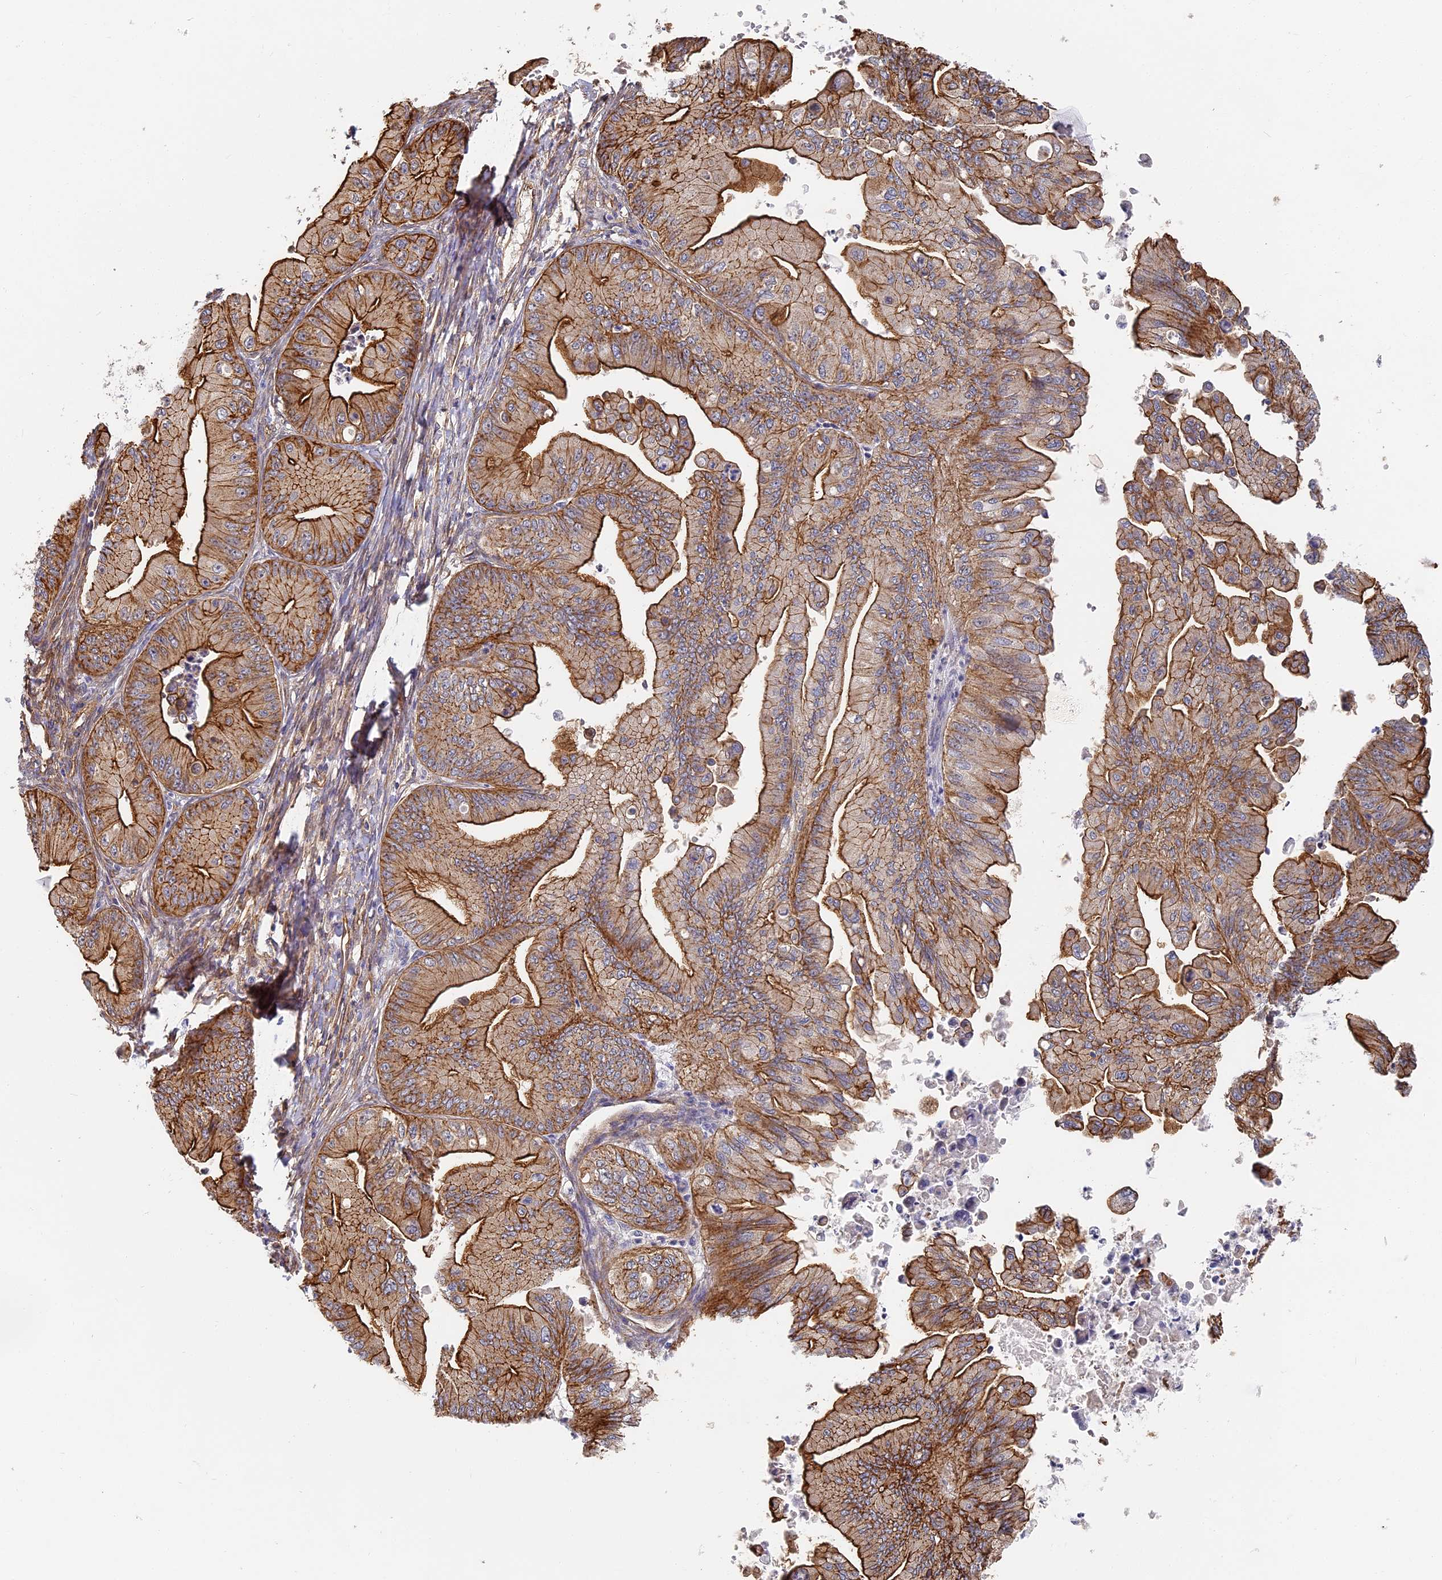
{"staining": {"intensity": "moderate", "quantity": ">75%", "location": "cytoplasmic/membranous"}, "tissue": "ovarian cancer", "cell_type": "Tumor cells", "image_type": "cancer", "snomed": [{"axis": "morphology", "description": "Cystadenocarcinoma, mucinous, NOS"}, {"axis": "topography", "description": "Ovary"}], "caption": "Ovarian mucinous cystadenocarcinoma tissue reveals moderate cytoplasmic/membranous staining in about >75% of tumor cells, visualized by immunohistochemistry.", "gene": "CCDC30", "patient": {"sex": "female", "age": 71}}